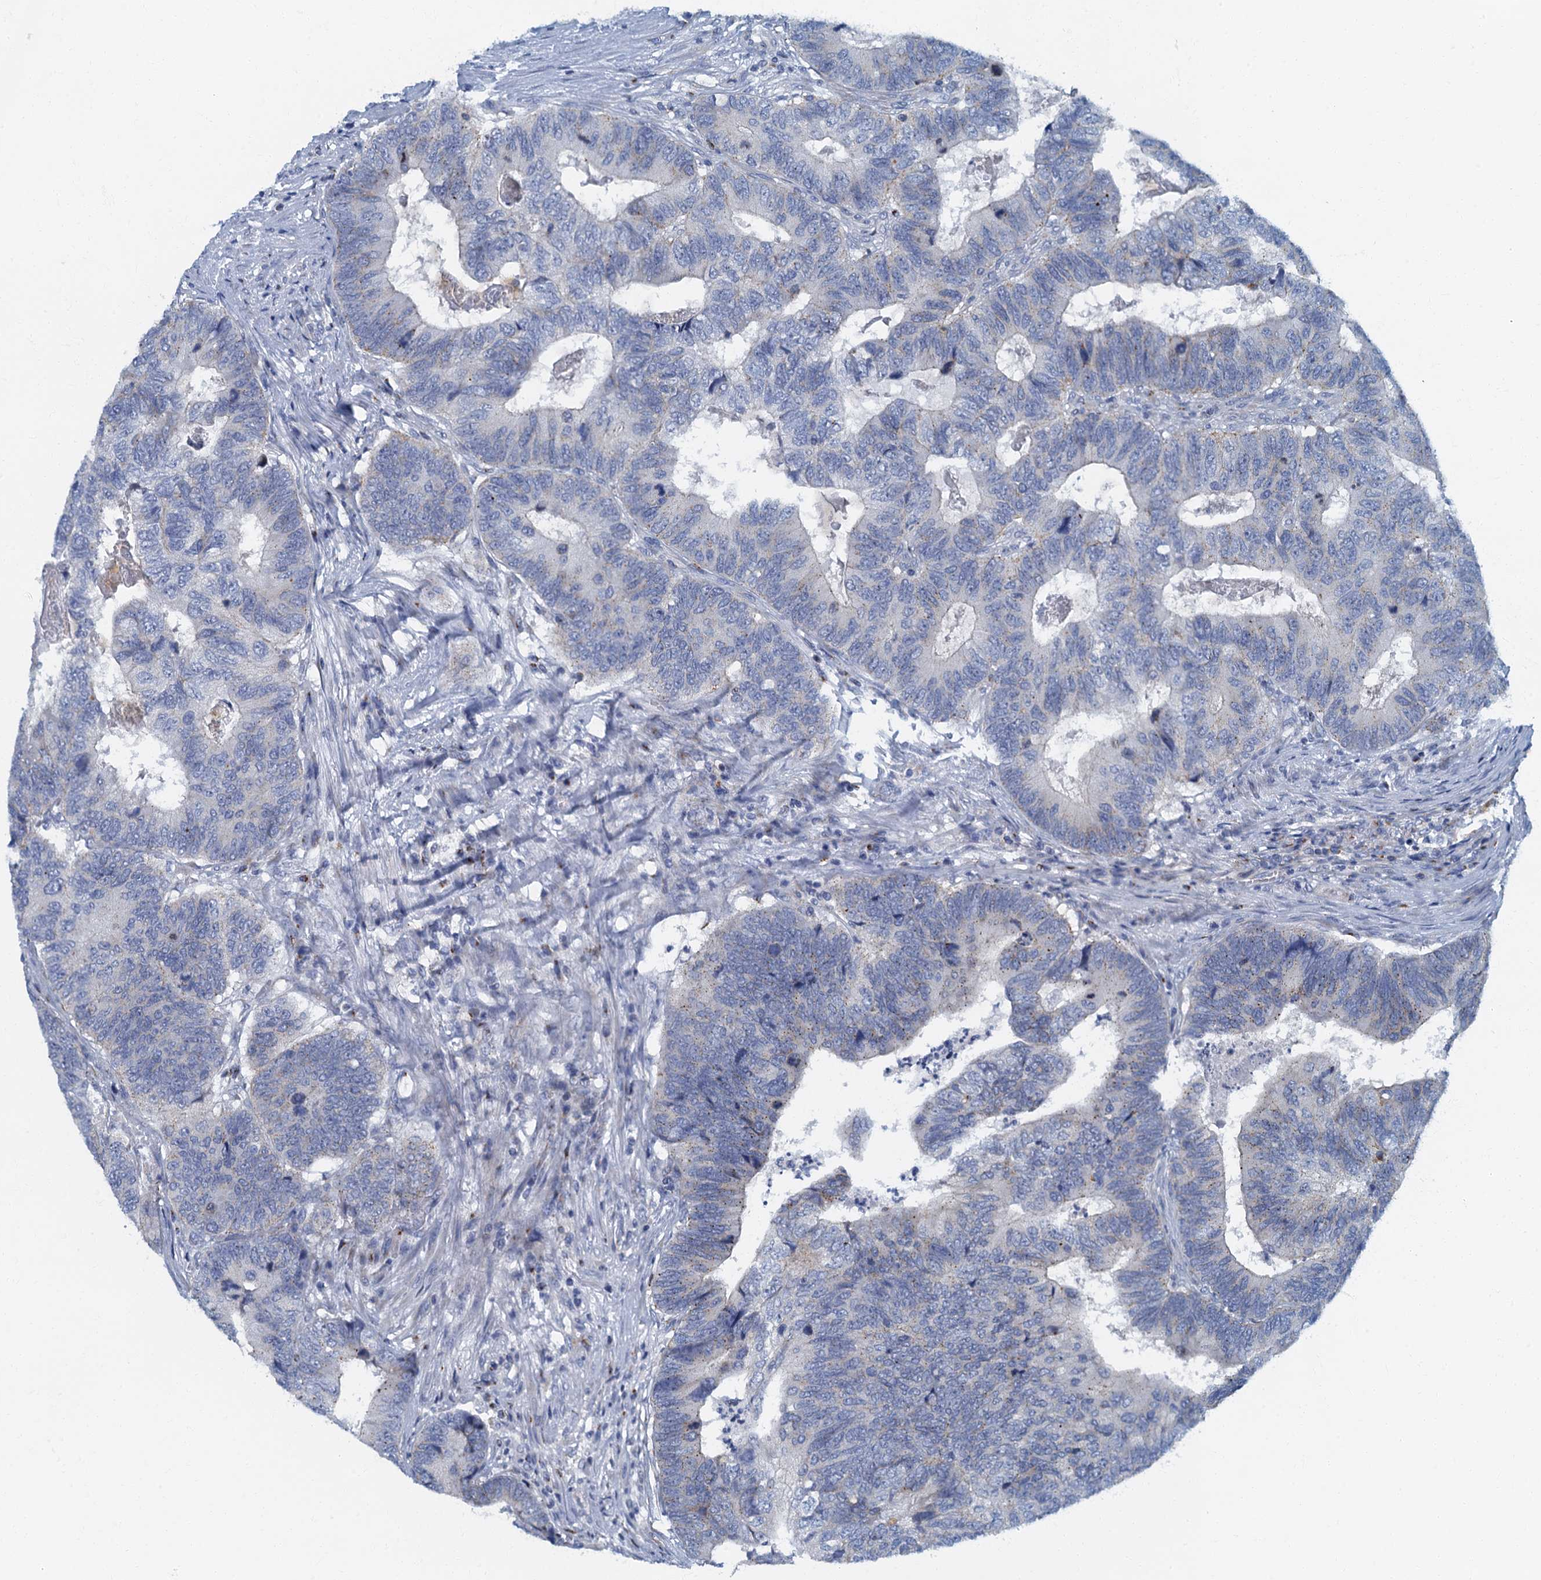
{"staining": {"intensity": "negative", "quantity": "none", "location": "none"}, "tissue": "colorectal cancer", "cell_type": "Tumor cells", "image_type": "cancer", "snomed": [{"axis": "morphology", "description": "Adenocarcinoma, NOS"}, {"axis": "topography", "description": "Colon"}], "caption": "Micrograph shows no significant protein staining in tumor cells of adenocarcinoma (colorectal).", "gene": "LYPD3", "patient": {"sex": "female", "age": 67}}